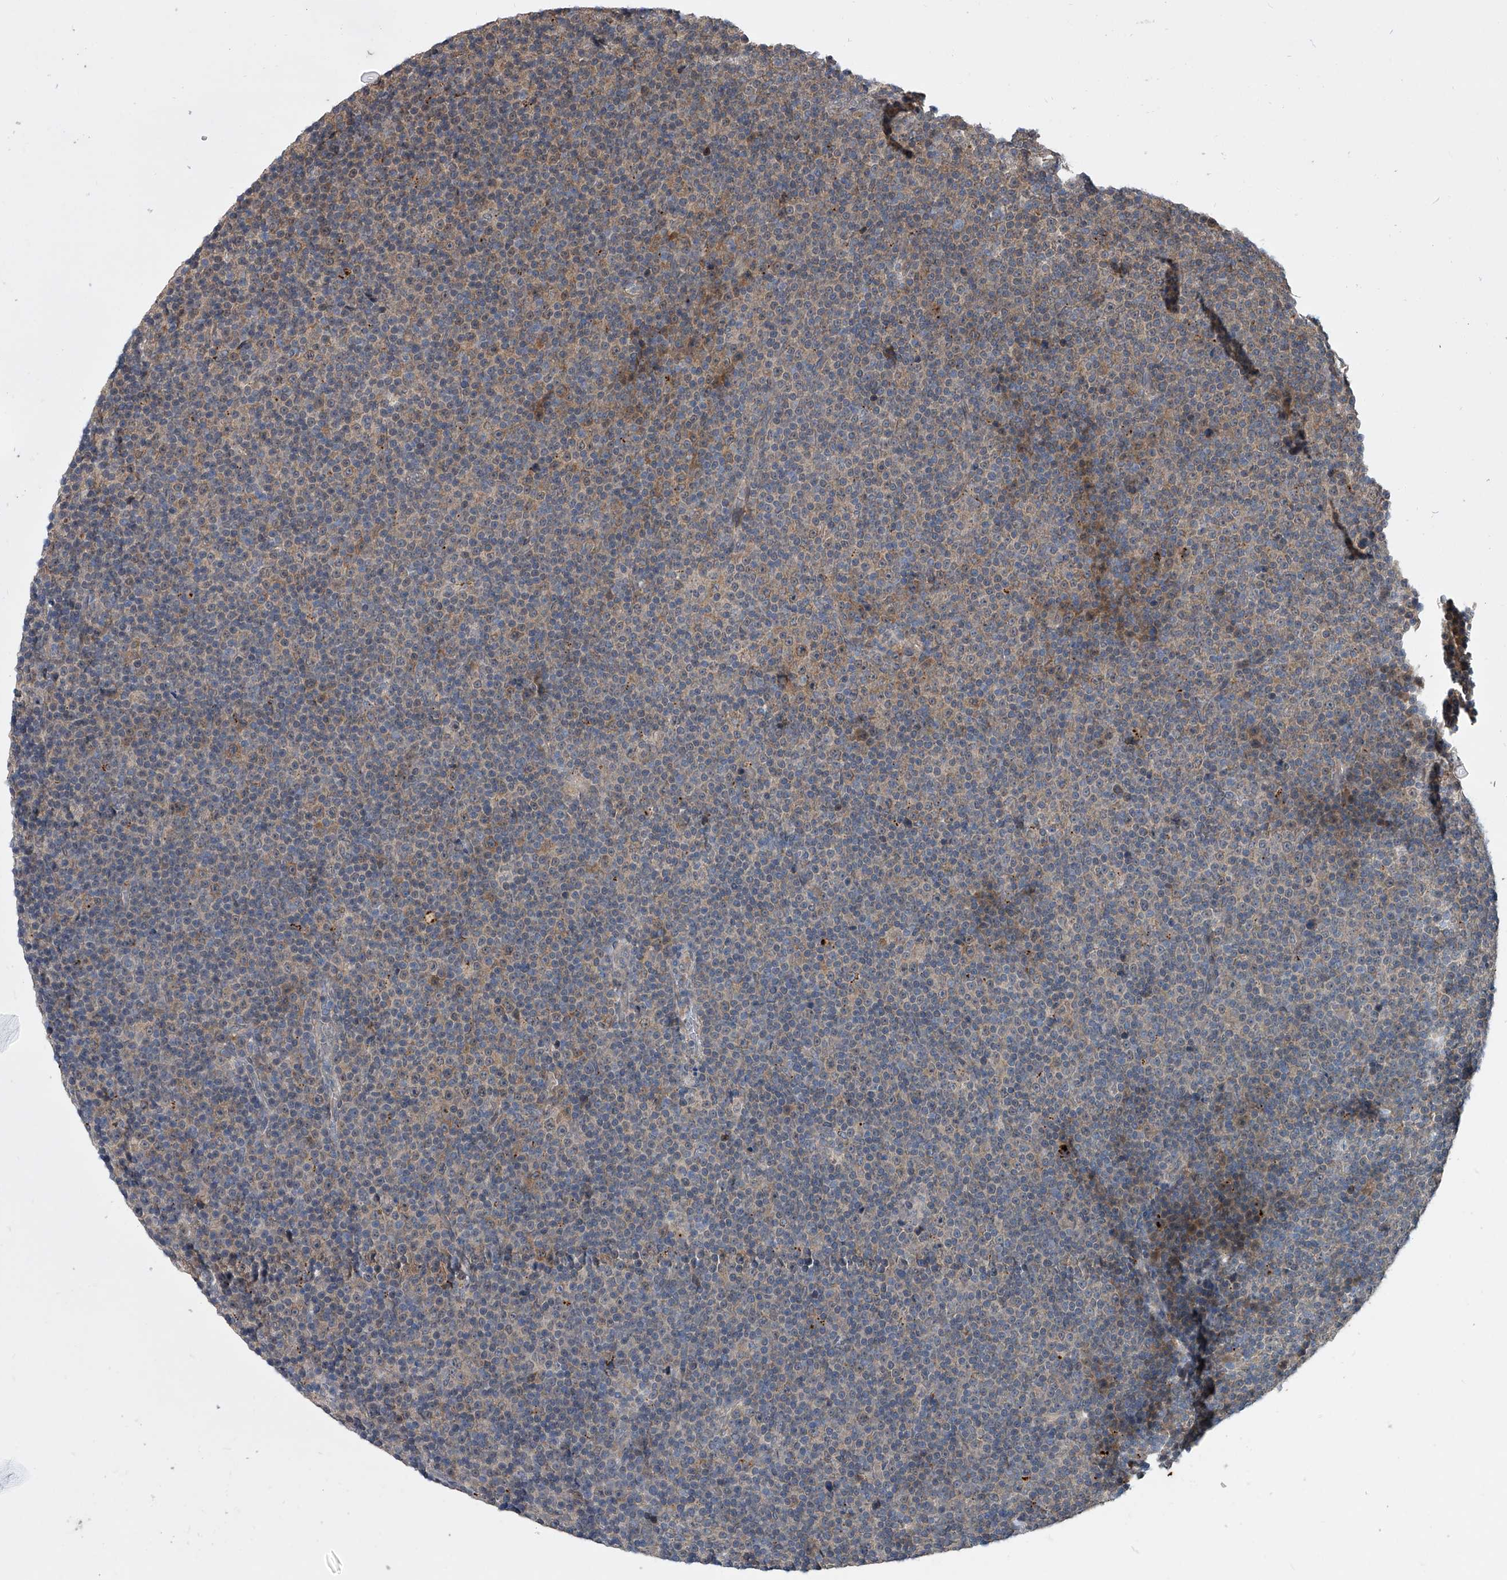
{"staining": {"intensity": "negative", "quantity": "none", "location": "none"}, "tissue": "lymphoma", "cell_type": "Tumor cells", "image_type": "cancer", "snomed": [{"axis": "morphology", "description": "Malignant lymphoma, non-Hodgkin's type, Low grade"}, {"axis": "topography", "description": "Lymph node"}], "caption": "Tumor cells are negative for brown protein staining in malignant lymphoma, non-Hodgkin's type (low-grade). Nuclei are stained in blue.", "gene": "GEMIN8", "patient": {"sex": "female", "age": 67}}